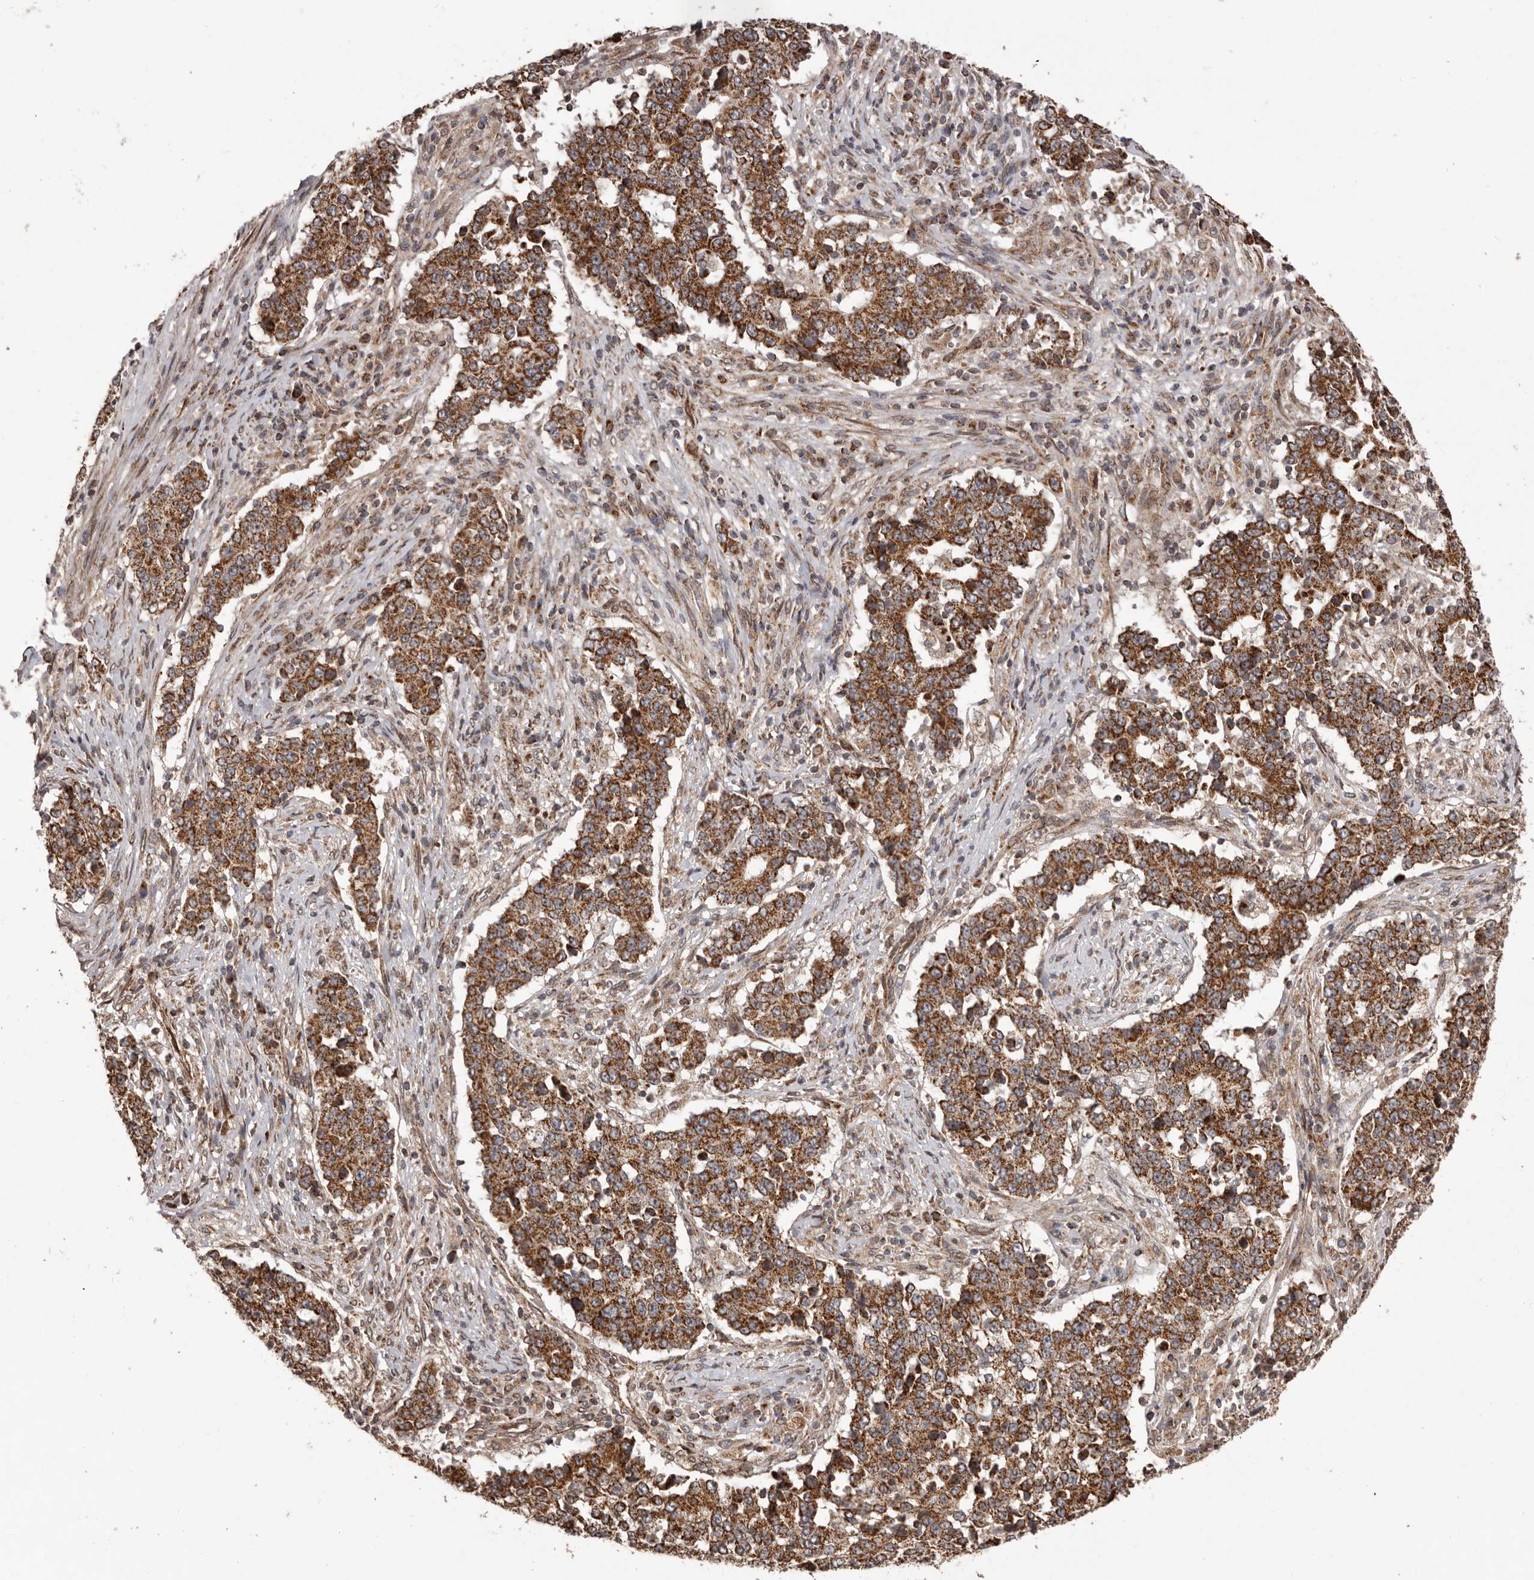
{"staining": {"intensity": "strong", "quantity": ">75%", "location": "cytoplasmic/membranous"}, "tissue": "stomach cancer", "cell_type": "Tumor cells", "image_type": "cancer", "snomed": [{"axis": "morphology", "description": "Adenocarcinoma, NOS"}, {"axis": "topography", "description": "Stomach"}], "caption": "Protein expression analysis of stomach cancer exhibits strong cytoplasmic/membranous staining in approximately >75% of tumor cells. Using DAB (3,3'-diaminobenzidine) (brown) and hematoxylin (blue) stains, captured at high magnification using brightfield microscopy.", "gene": "CHRM2", "patient": {"sex": "male", "age": 59}}